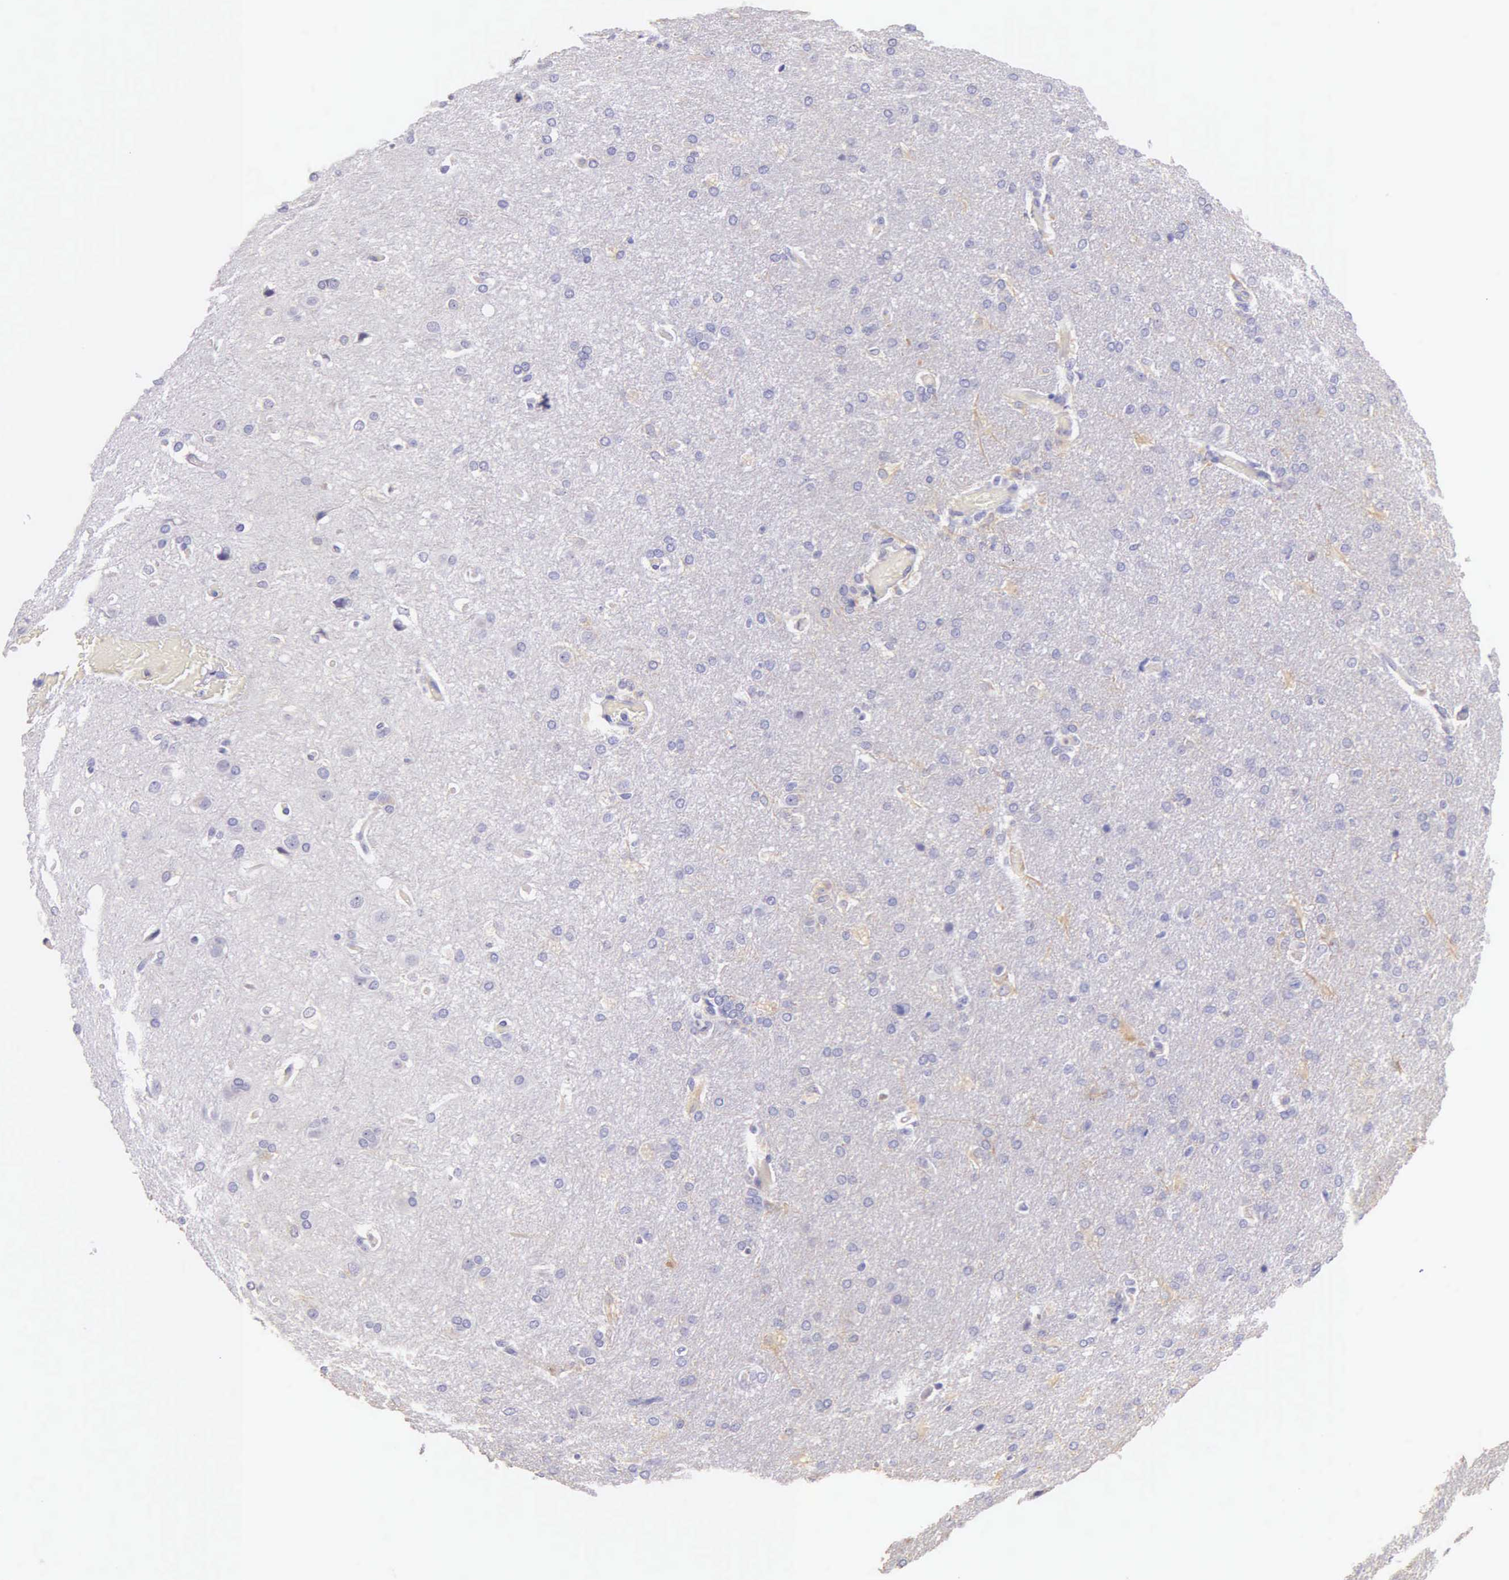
{"staining": {"intensity": "negative", "quantity": "none", "location": "none"}, "tissue": "glioma", "cell_type": "Tumor cells", "image_type": "cancer", "snomed": [{"axis": "morphology", "description": "Glioma, malignant, High grade"}, {"axis": "topography", "description": "Brain"}], "caption": "Immunohistochemistry (IHC) of human malignant high-grade glioma reveals no expression in tumor cells.", "gene": "KRT17", "patient": {"sex": "male", "age": 68}}